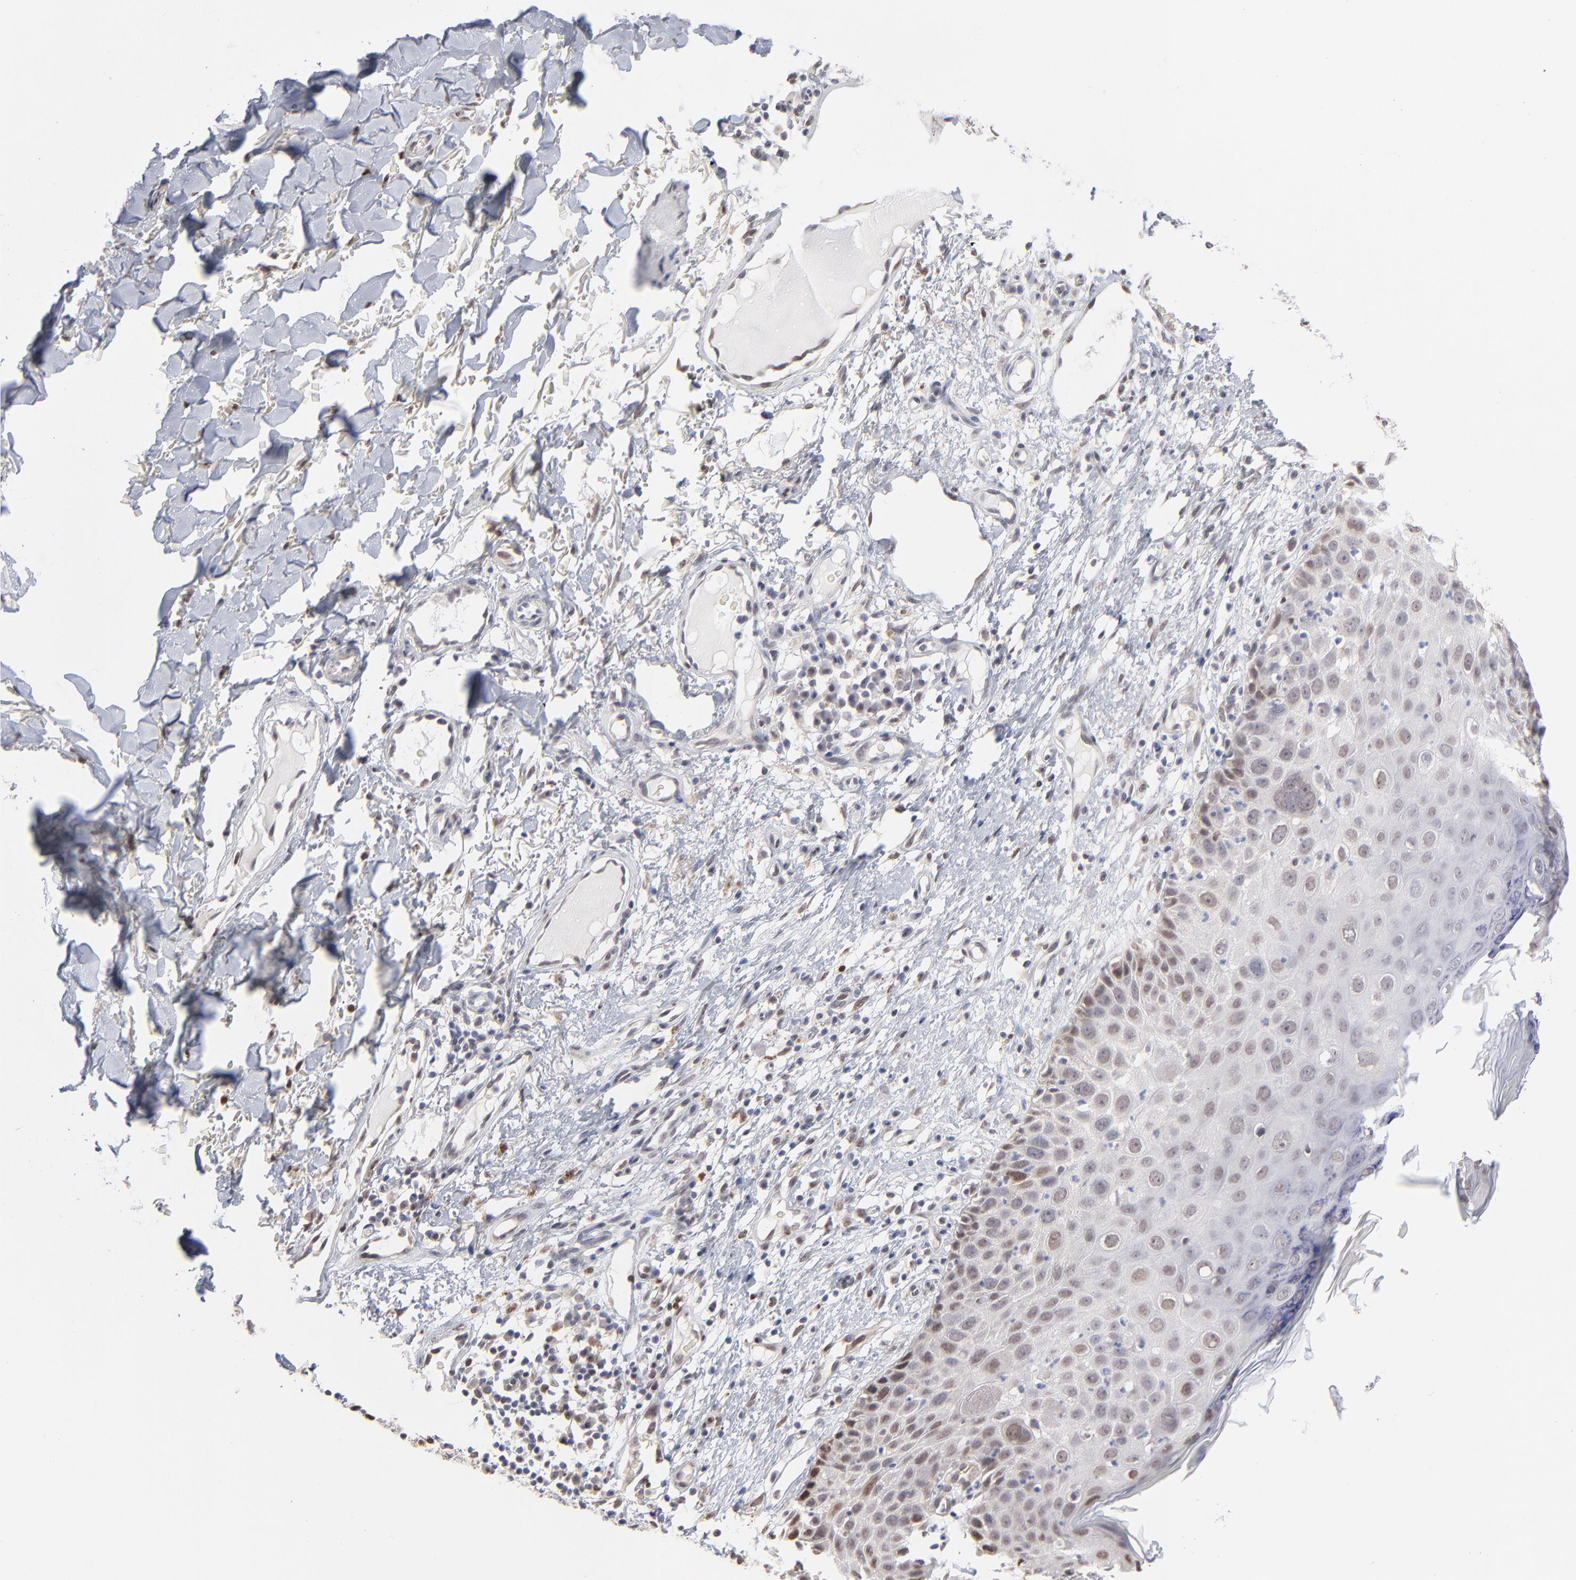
{"staining": {"intensity": "moderate", "quantity": "25%-75%", "location": "nuclear"}, "tissue": "skin cancer", "cell_type": "Tumor cells", "image_type": "cancer", "snomed": [{"axis": "morphology", "description": "Squamous cell carcinoma, NOS"}, {"axis": "topography", "description": "Skin"}], "caption": "The image shows a brown stain indicating the presence of a protein in the nuclear of tumor cells in skin cancer.", "gene": "RBM3", "patient": {"sex": "male", "age": 87}}